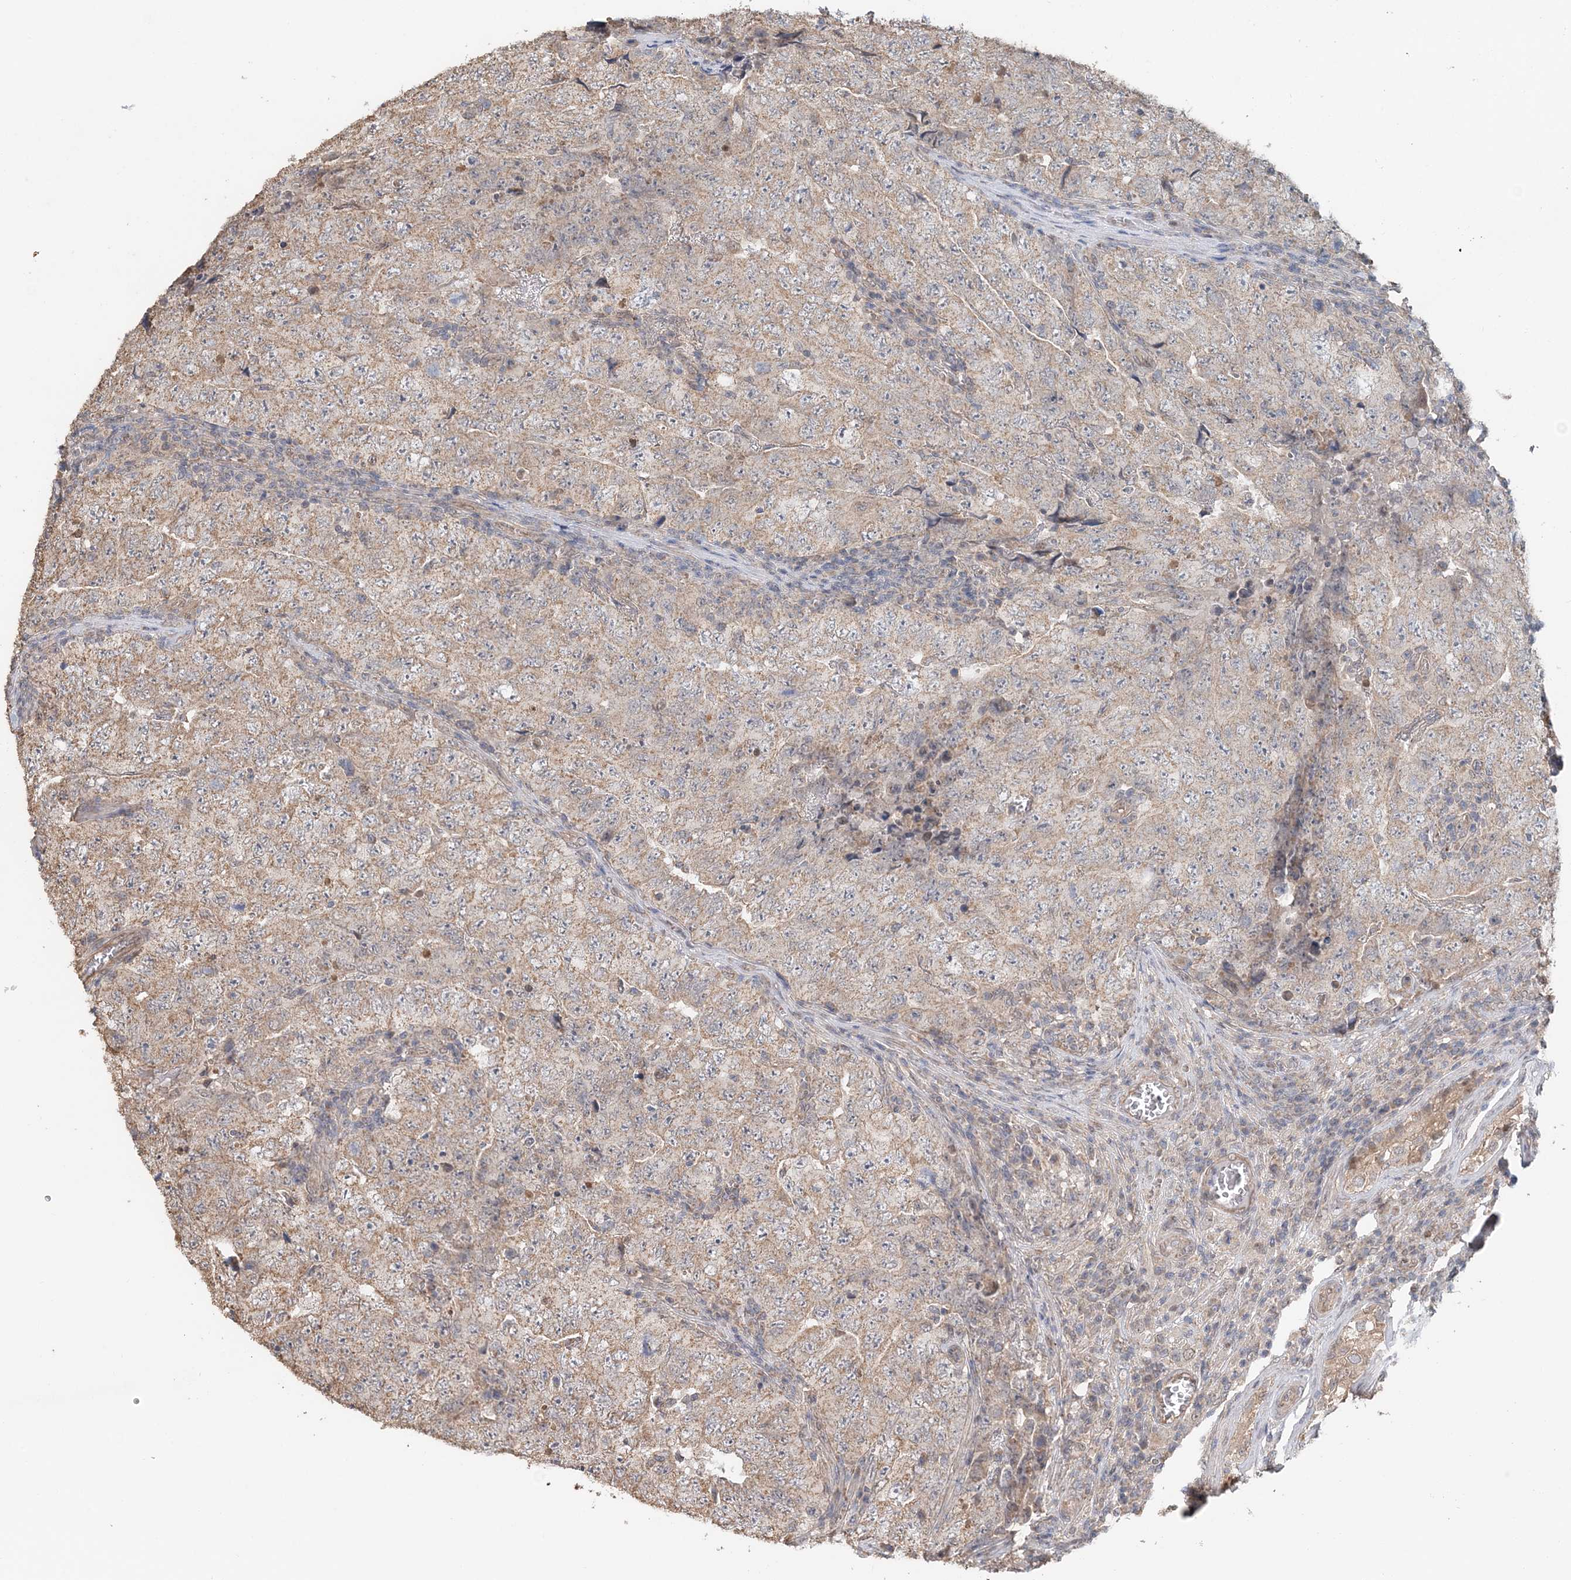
{"staining": {"intensity": "weak", "quantity": ">75%", "location": "cytoplasmic/membranous"}, "tissue": "testis cancer", "cell_type": "Tumor cells", "image_type": "cancer", "snomed": [{"axis": "morphology", "description": "Carcinoma, Embryonal, NOS"}, {"axis": "topography", "description": "Testis"}], "caption": "A low amount of weak cytoplasmic/membranous expression is identified in about >75% of tumor cells in testis cancer (embryonal carcinoma) tissue. (brown staining indicates protein expression, while blue staining denotes nuclei).", "gene": "FBXO38", "patient": {"sex": "male", "age": 26}}